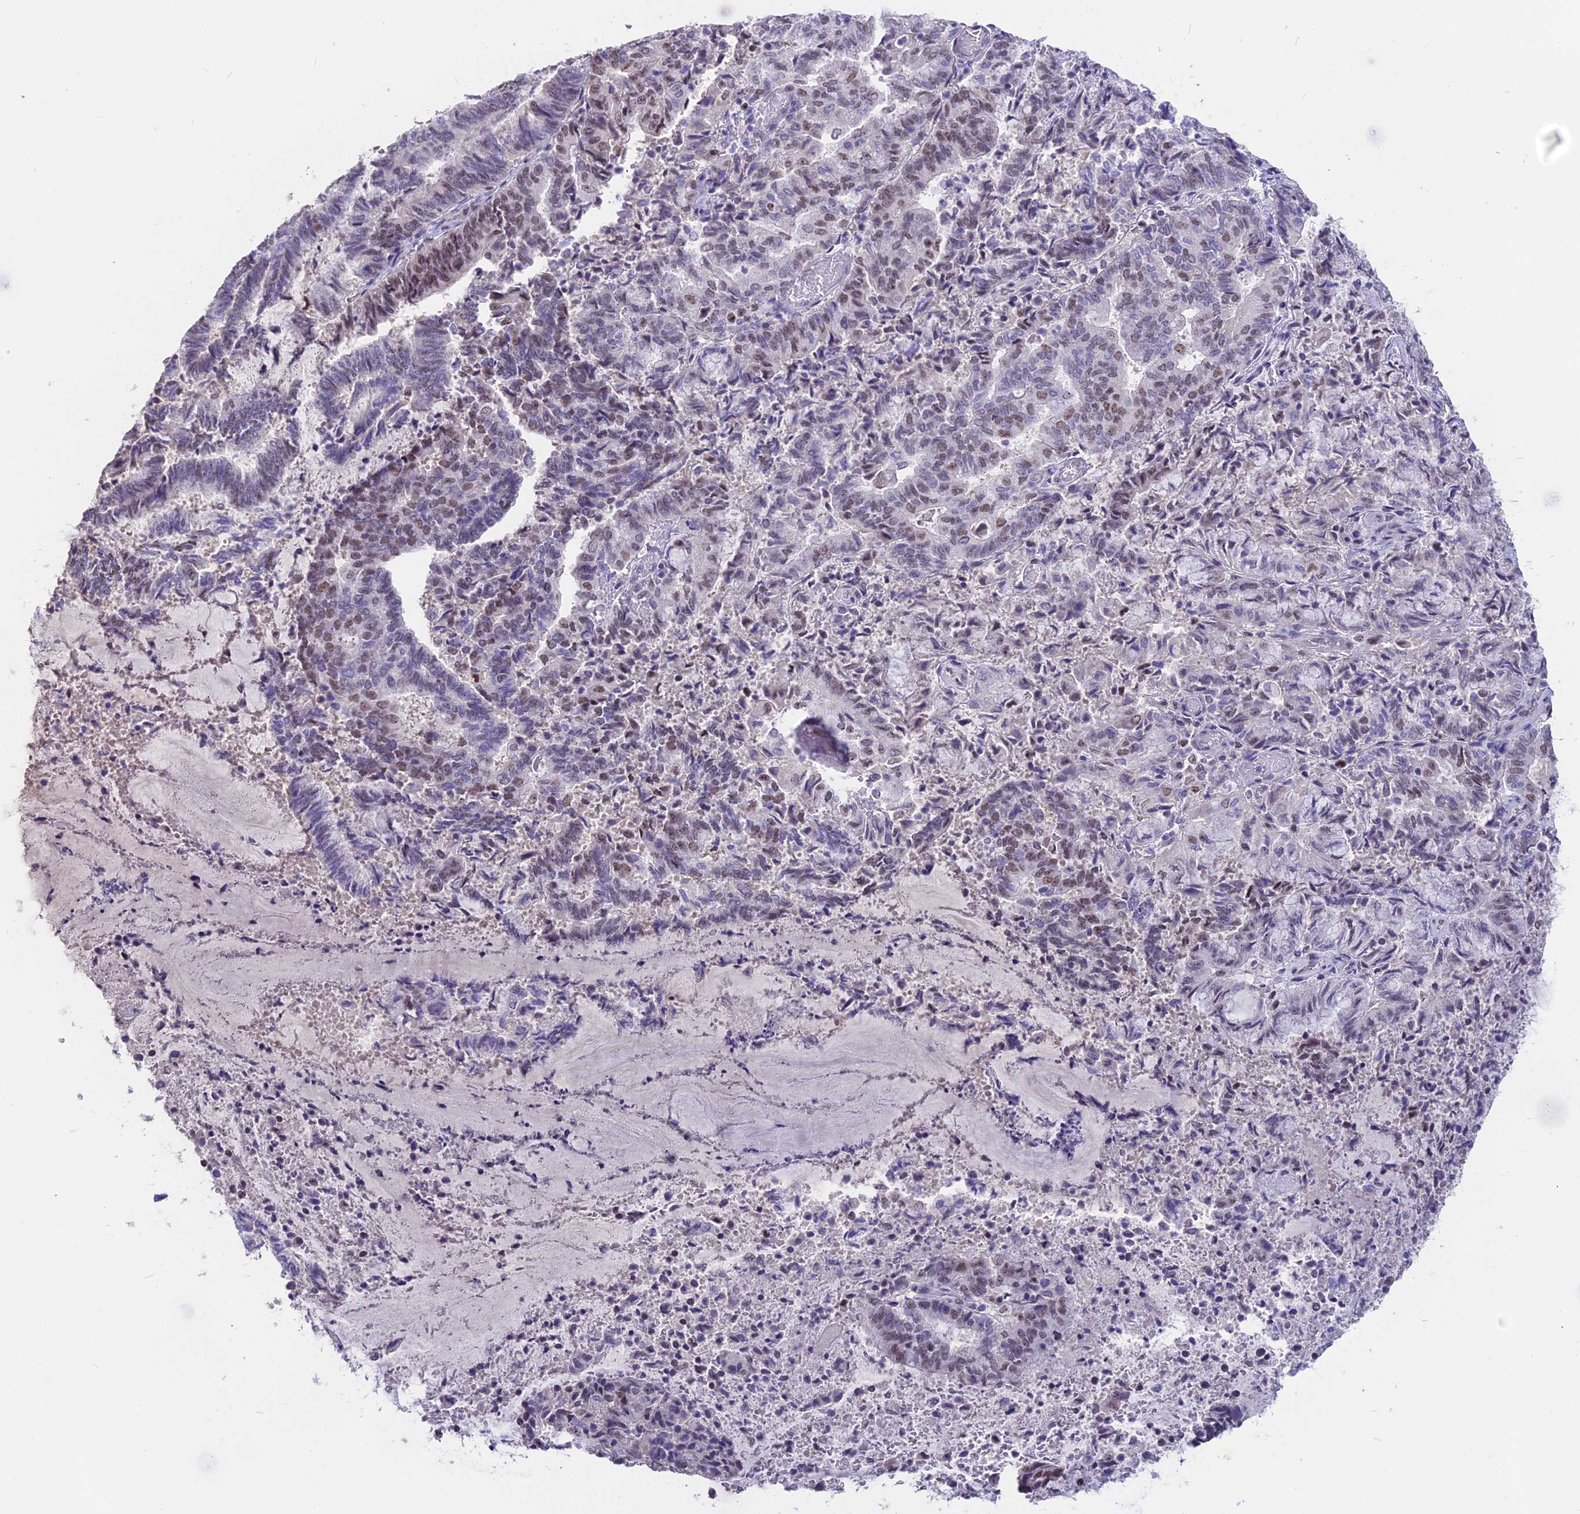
{"staining": {"intensity": "moderate", "quantity": "<25%", "location": "nuclear"}, "tissue": "endometrial cancer", "cell_type": "Tumor cells", "image_type": "cancer", "snomed": [{"axis": "morphology", "description": "Adenocarcinoma, NOS"}, {"axis": "topography", "description": "Endometrium"}], "caption": "Moderate nuclear protein staining is identified in approximately <25% of tumor cells in endometrial cancer (adenocarcinoma). Nuclei are stained in blue.", "gene": "SETD2", "patient": {"sex": "female", "age": 80}}